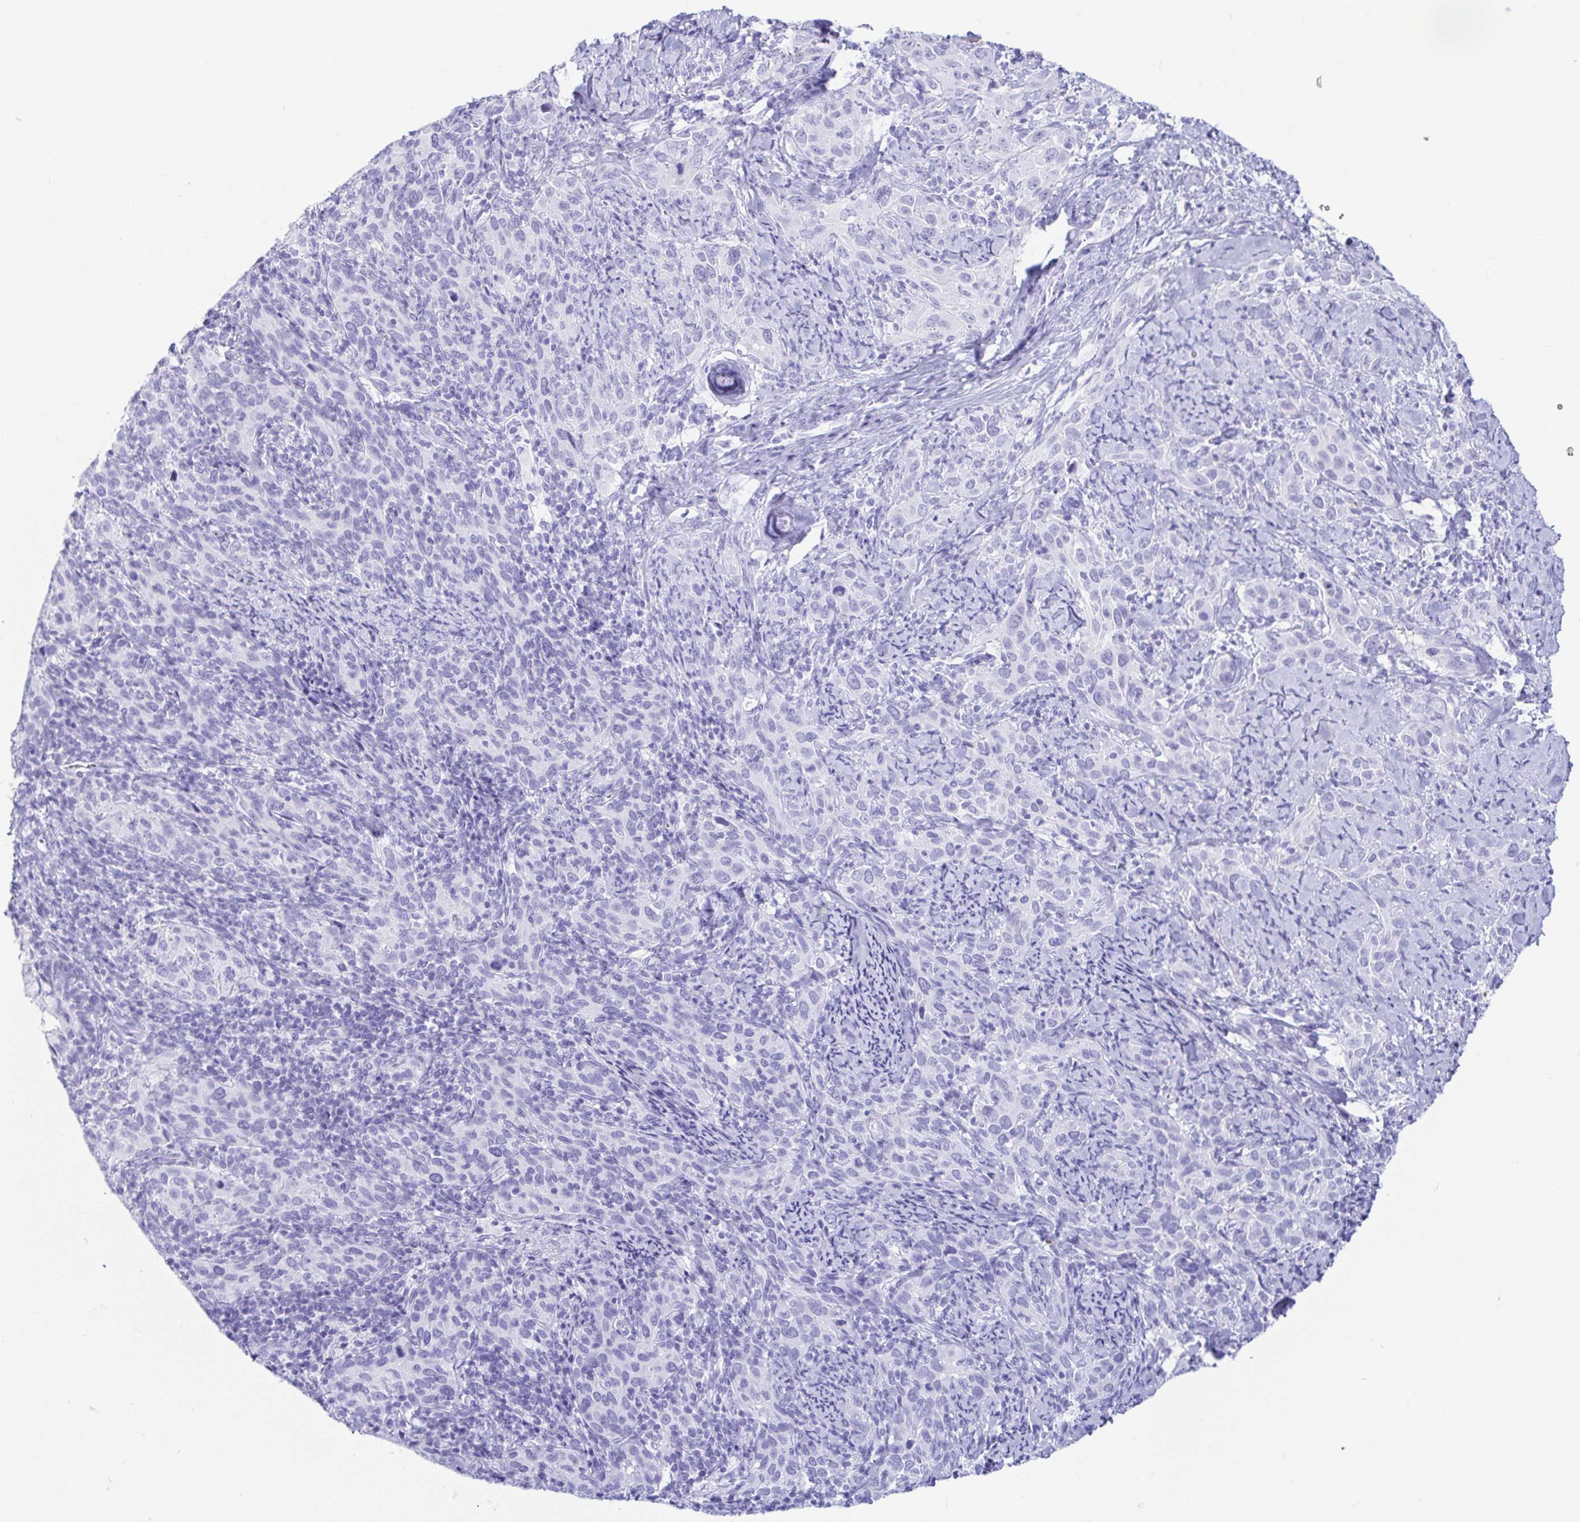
{"staining": {"intensity": "negative", "quantity": "none", "location": "none"}, "tissue": "cervical cancer", "cell_type": "Tumor cells", "image_type": "cancer", "snomed": [{"axis": "morphology", "description": "Squamous cell carcinoma, NOS"}, {"axis": "topography", "description": "Cervix"}], "caption": "Immunohistochemistry (IHC) photomicrograph of human squamous cell carcinoma (cervical) stained for a protein (brown), which demonstrates no expression in tumor cells.", "gene": "GKN1", "patient": {"sex": "female", "age": 51}}